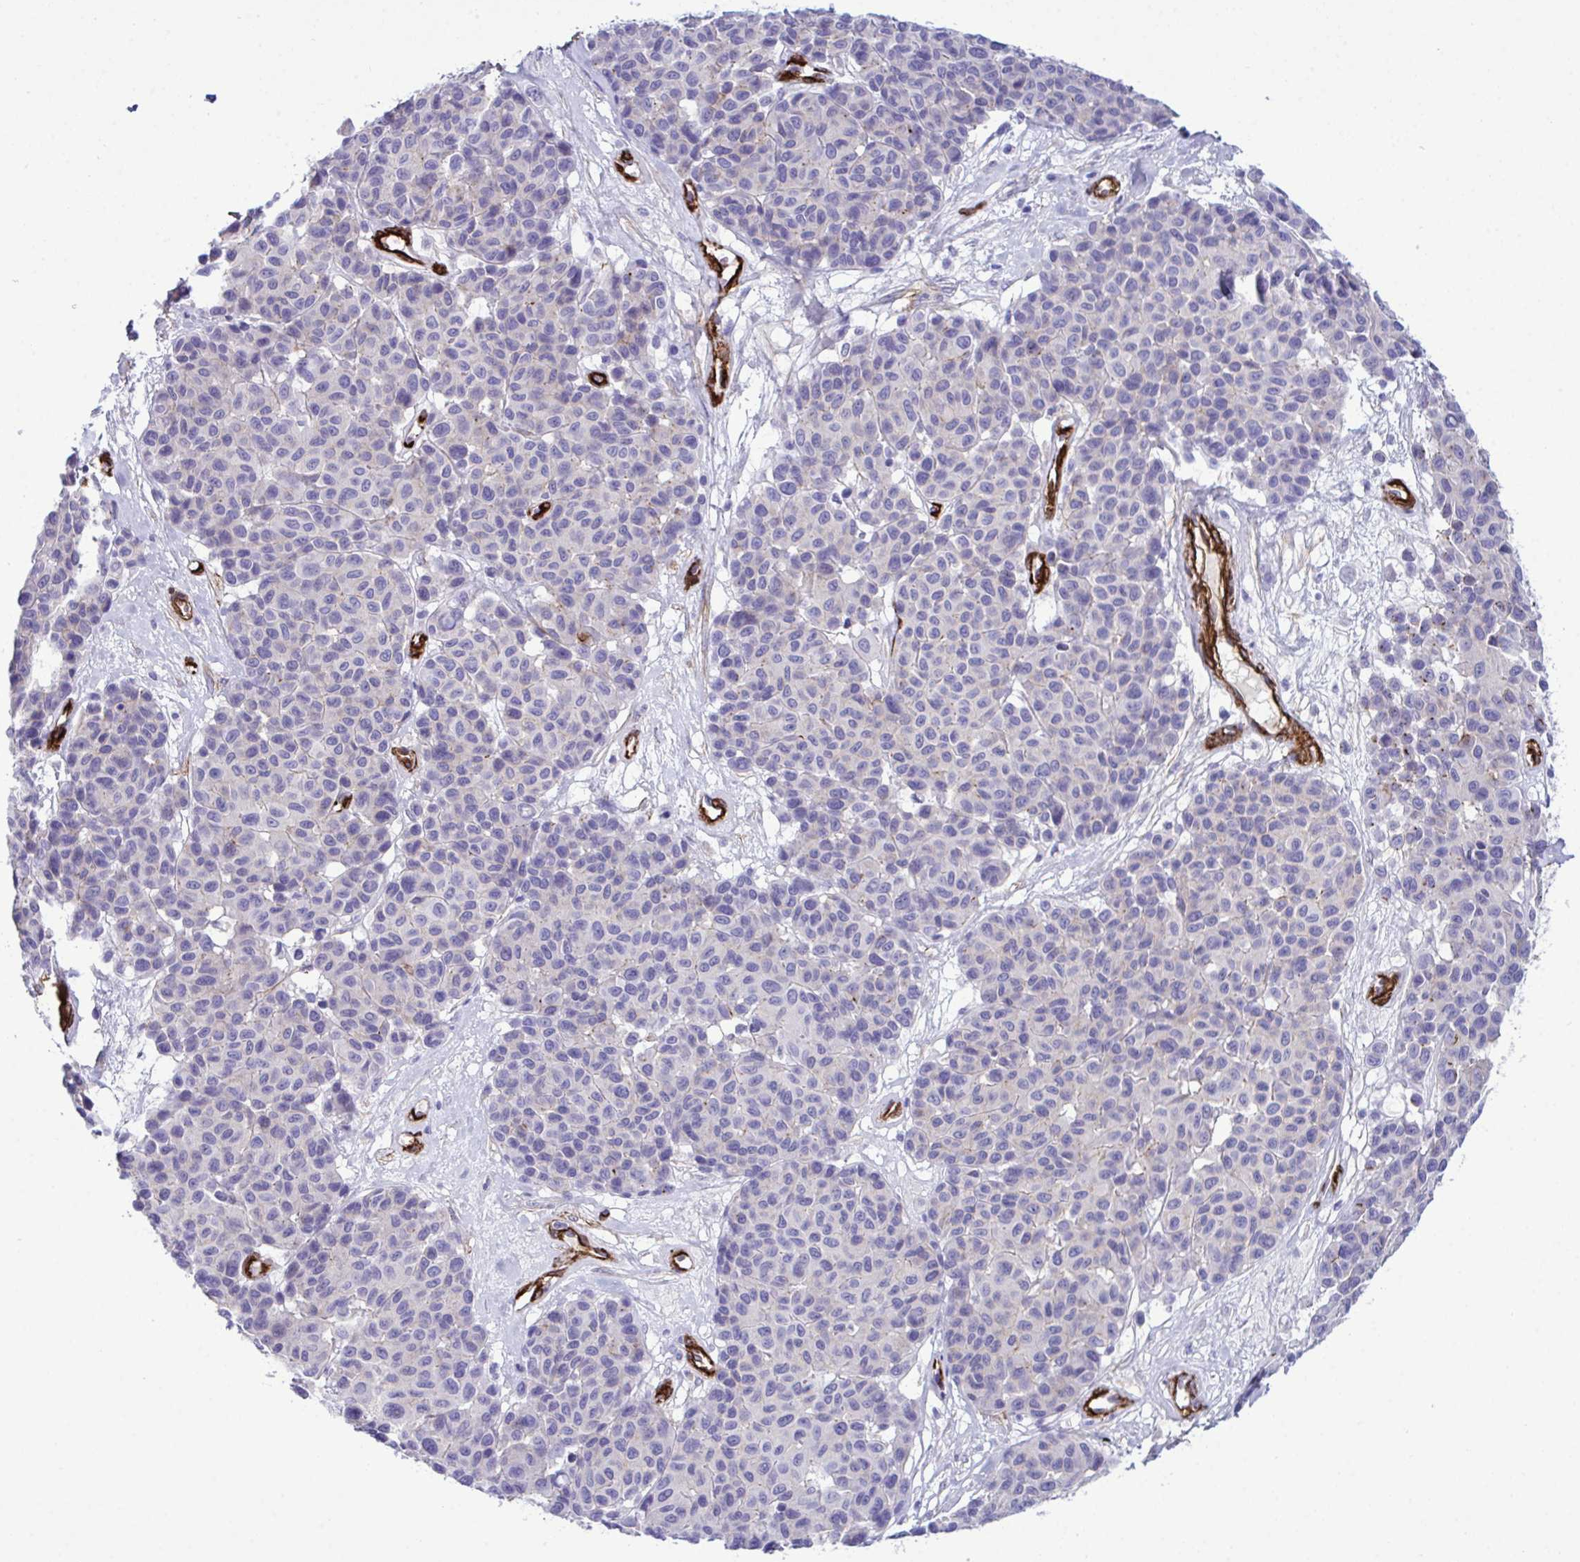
{"staining": {"intensity": "negative", "quantity": "none", "location": "none"}, "tissue": "melanoma", "cell_type": "Tumor cells", "image_type": "cancer", "snomed": [{"axis": "morphology", "description": "Malignant melanoma, NOS"}, {"axis": "topography", "description": "Skin"}], "caption": "This is an IHC image of malignant melanoma. There is no positivity in tumor cells.", "gene": "SYNPO2L", "patient": {"sex": "female", "age": 66}}